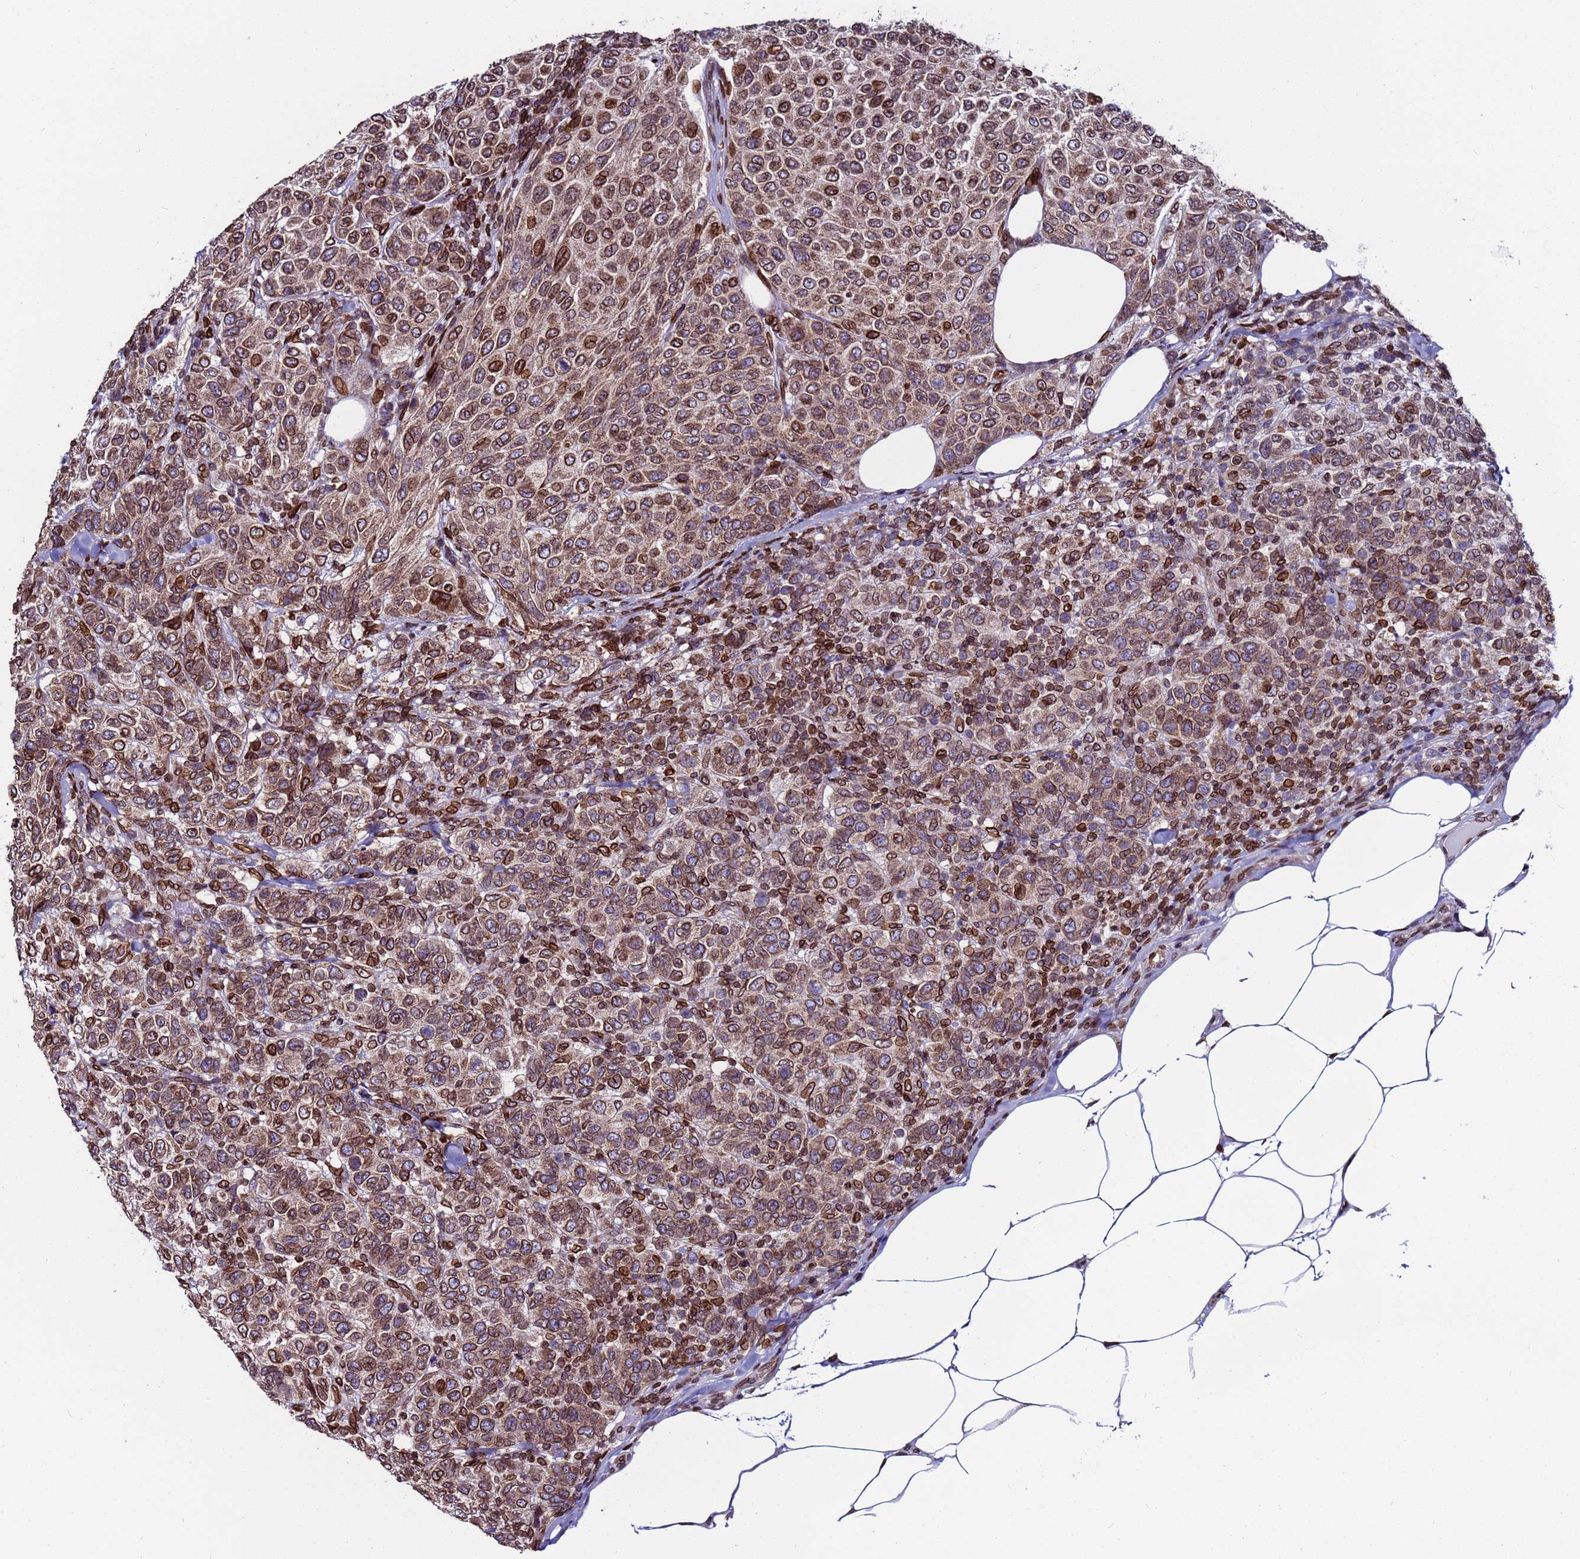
{"staining": {"intensity": "moderate", "quantity": ">75%", "location": "cytoplasmic/membranous,nuclear"}, "tissue": "breast cancer", "cell_type": "Tumor cells", "image_type": "cancer", "snomed": [{"axis": "morphology", "description": "Duct carcinoma"}, {"axis": "topography", "description": "Breast"}], "caption": "Tumor cells display medium levels of moderate cytoplasmic/membranous and nuclear expression in about >75% of cells in human breast cancer.", "gene": "TOR1AIP1", "patient": {"sex": "female", "age": 55}}